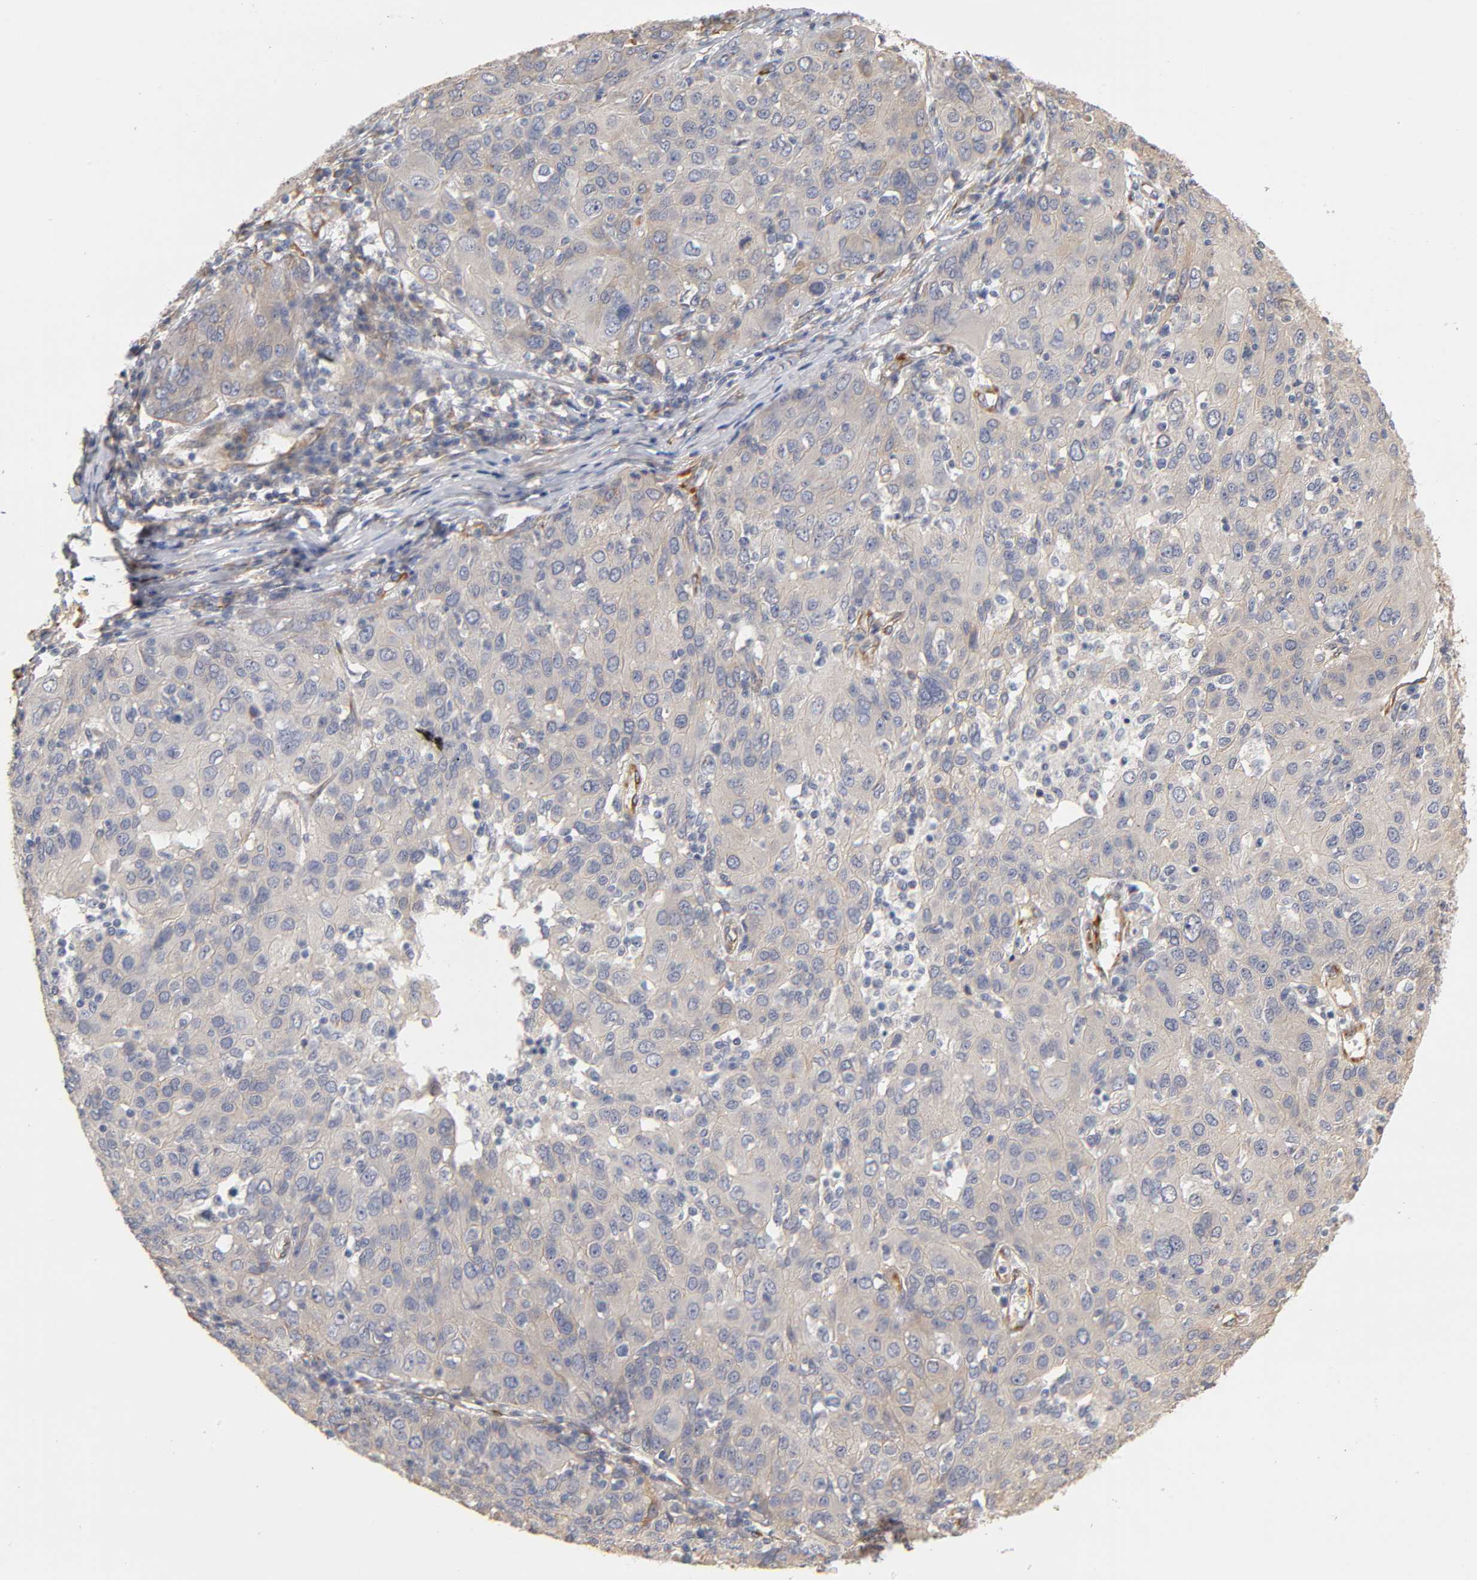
{"staining": {"intensity": "negative", "quantity": "none", "location": "none"}, "tissue": "ovarian cancer", "cell_type": "Tumor cells", "image_type": "cancer", "snomed": [{"axis": "morphology", "description": "Carcinoma, endometroid"}, {"axis": "topography", "description": "Ovary"}], "caption": "The micrograph shows no staining of tumor cells in ovarian cancer (endometroid carcinoma).", "gene": "LAMB1", "patient": {"sex": "female", "age": 50}}